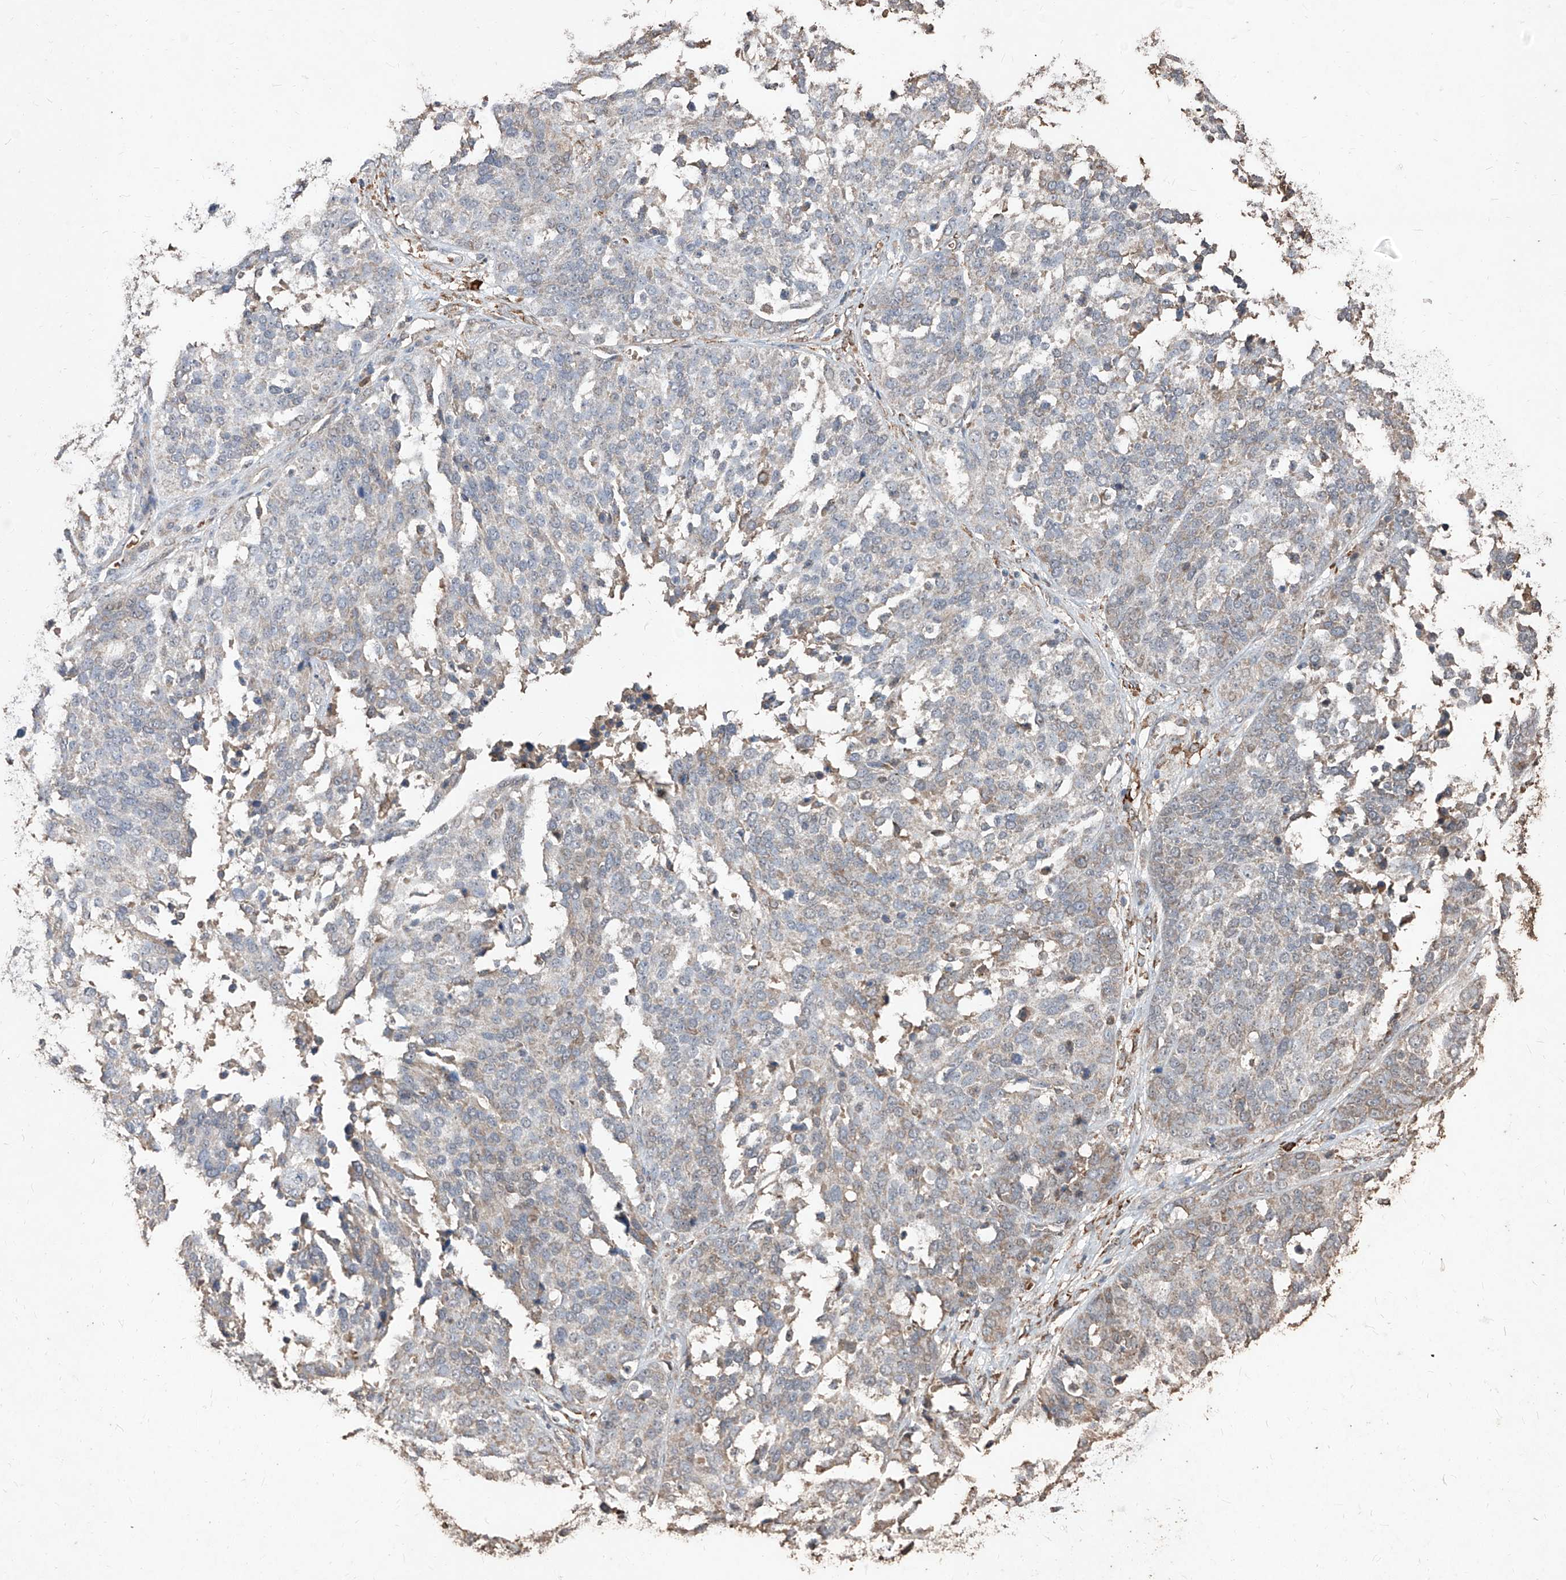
{"staining": {"intensity": "negative", "quantity": "none", "location": "none"}, "tissue": "ovarian cancer", "cell_type": "Tumor cells", "image_type": "cancer", "snomed": [{"axis": "morphology", "description": "Cystadenocarcinoma, serous, NOS"}, {"axis": "topography", "description": "Ovary"}], "caption": "There is no significant expression in tumor cells of ovarian serous cystadenocarcinoma.", "gene": "EML1", "patient": {"sex": "female", "age": 44}}